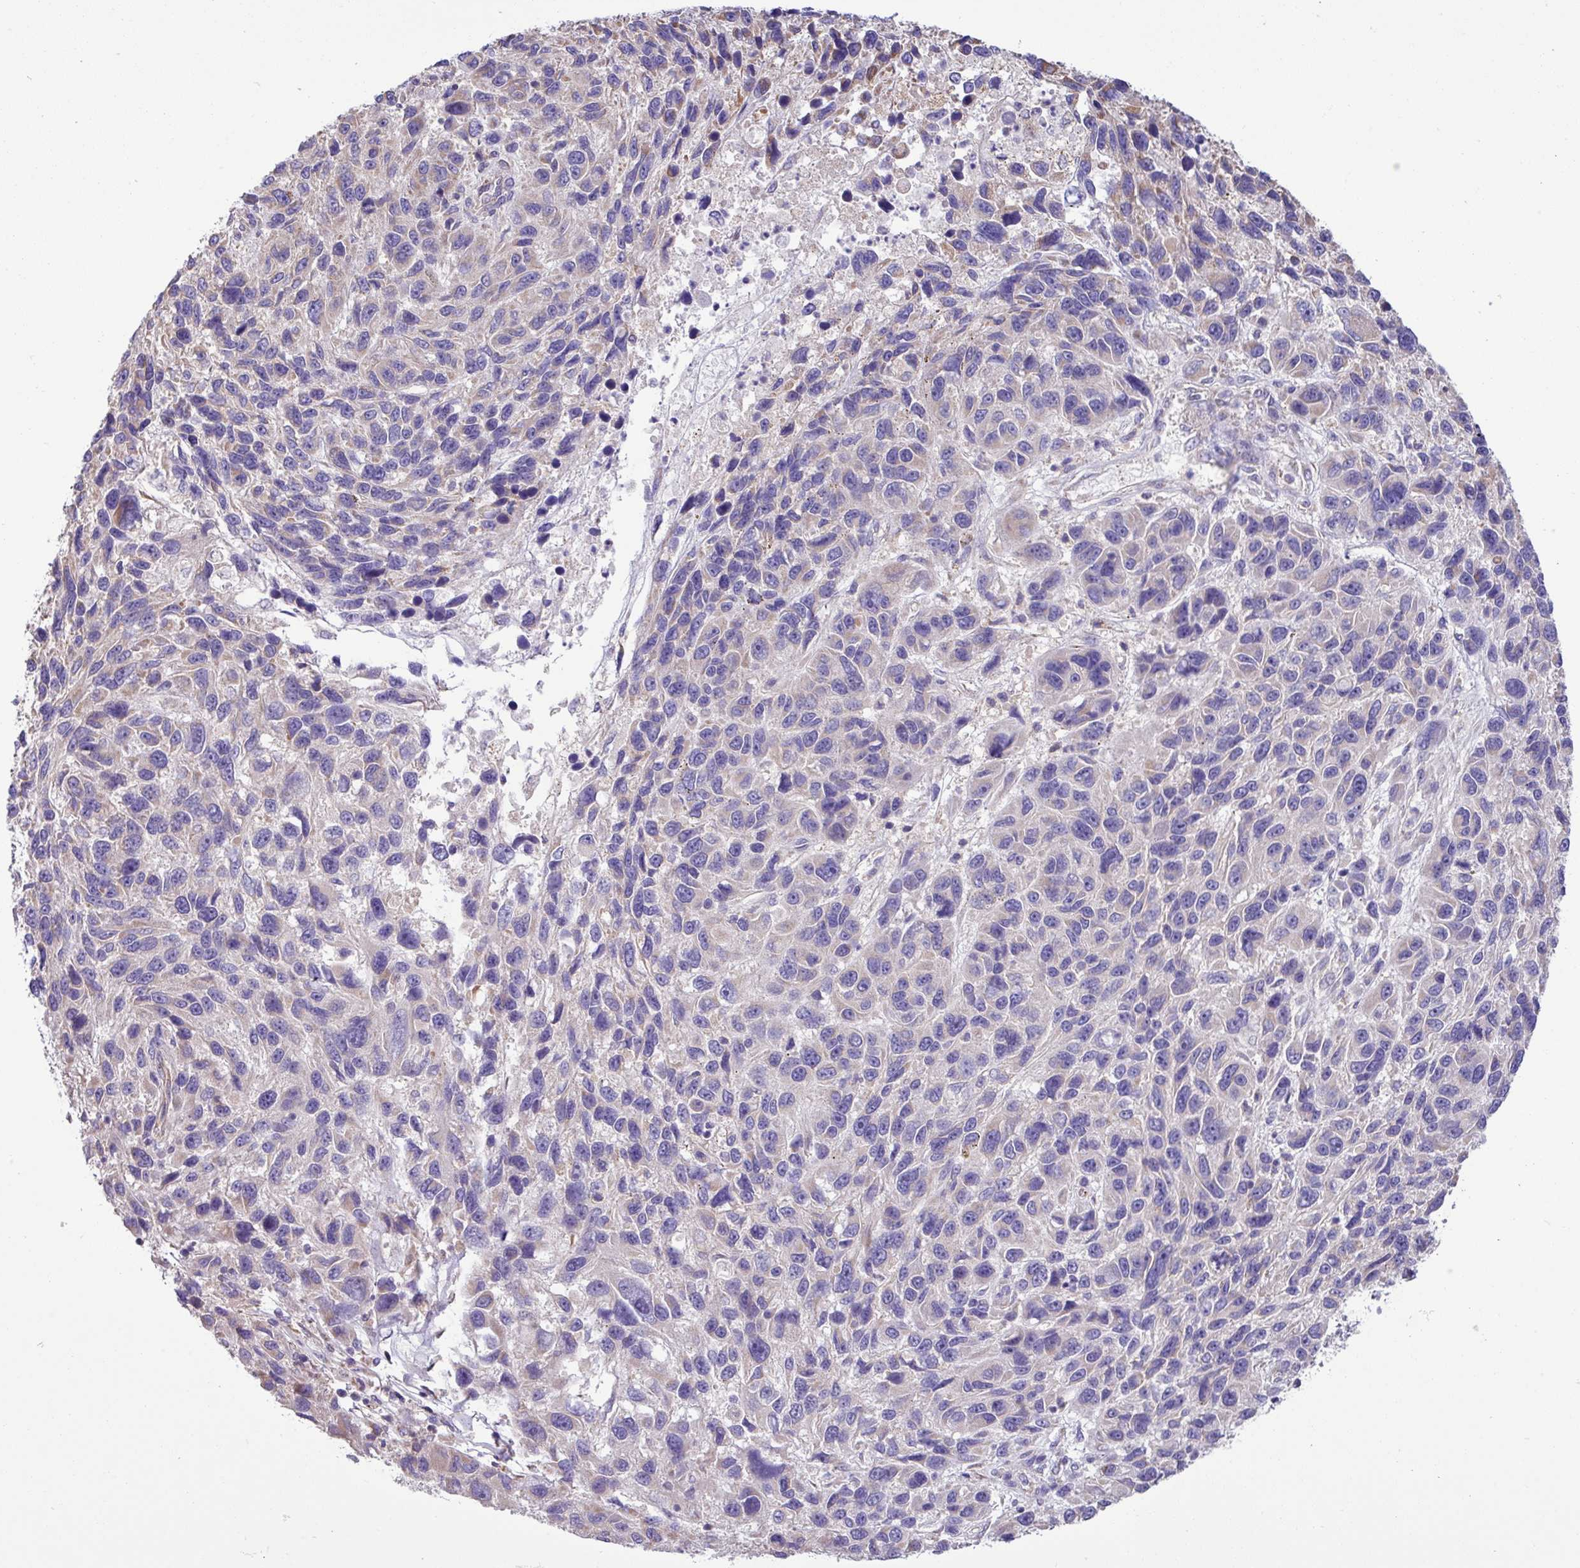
{"staining": {"intensity": "negative", "quantity": "none", "location": "none"}, "tissue": "melanoma", "cell_type": "Tumor cells", "image_type": "cancer", "snomed": [{"axis": "morphology", "description": "Malignant melanoma, NOS"}, {"axis": "topography", "description": "Skin"}], "caption": "Malignant melanoma was stained to show a protein in brown. There is no significant positivity in tumor cells. (IHC, brightfield microscopy, high magnification).", "gene": "PPM1J", "patient": {"sex": "male", "age": 53}}